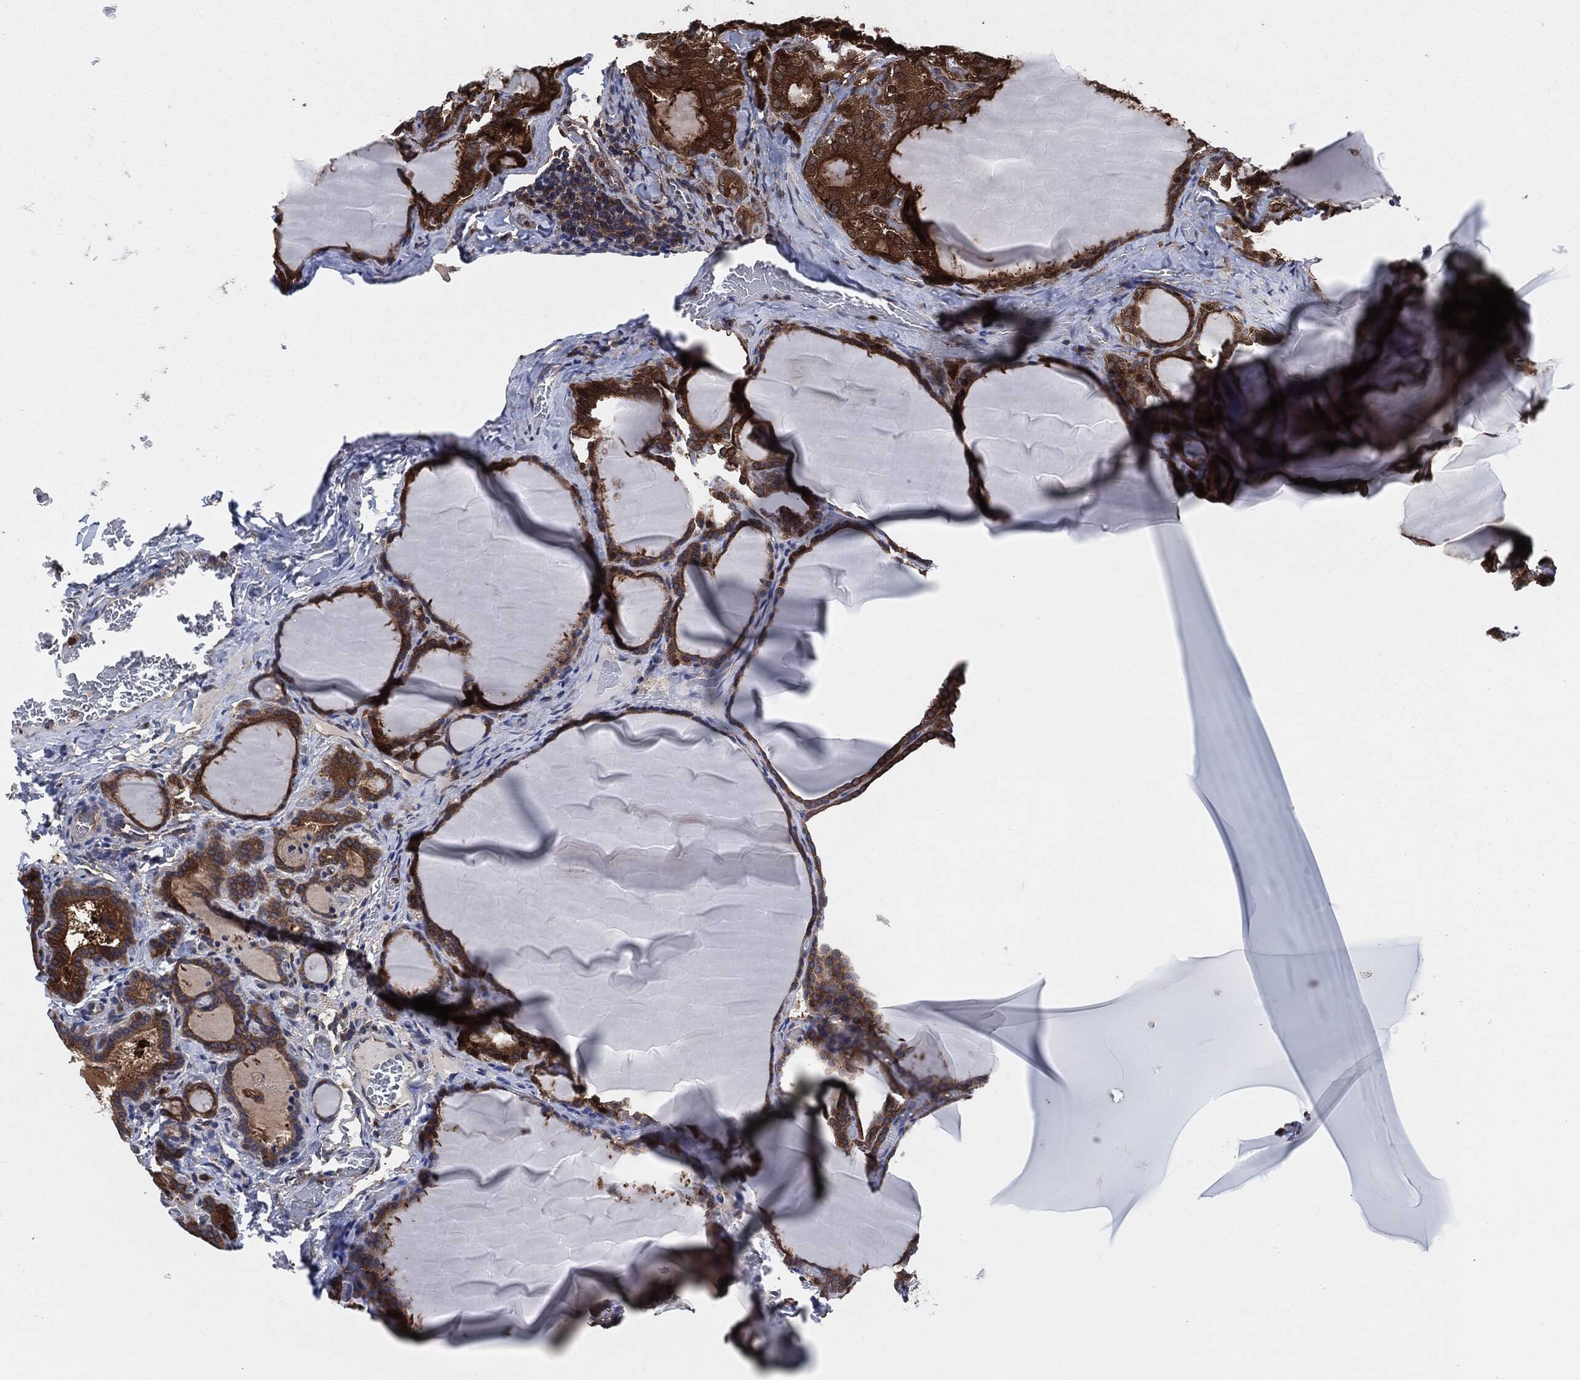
{"staining": {"intensity": "moderate", "quantity": ">75%", "location": "cytoplasmic/membranous"}, "tissue": "thyroid gland", "cell_type": "Glandular cells", "image_type": "normal", "snomed": [{"axis": "morphology", "description": "Normal tissue, NOS"}, {"axis": "morphology", "description": "Hyperplasia, NOS"}, {"axis": "topography", "description": "Thyroid gland"}], "caption": "IHC photomicrograph of normal thyroid gland stained for a protein (brown), which demonstrates medium levels of moderate cytoplasmic/membranous expression in about >75% of glandular cells.", "gene": "XPNPEP1", "patient": {"sex": "female", "age": 27}}